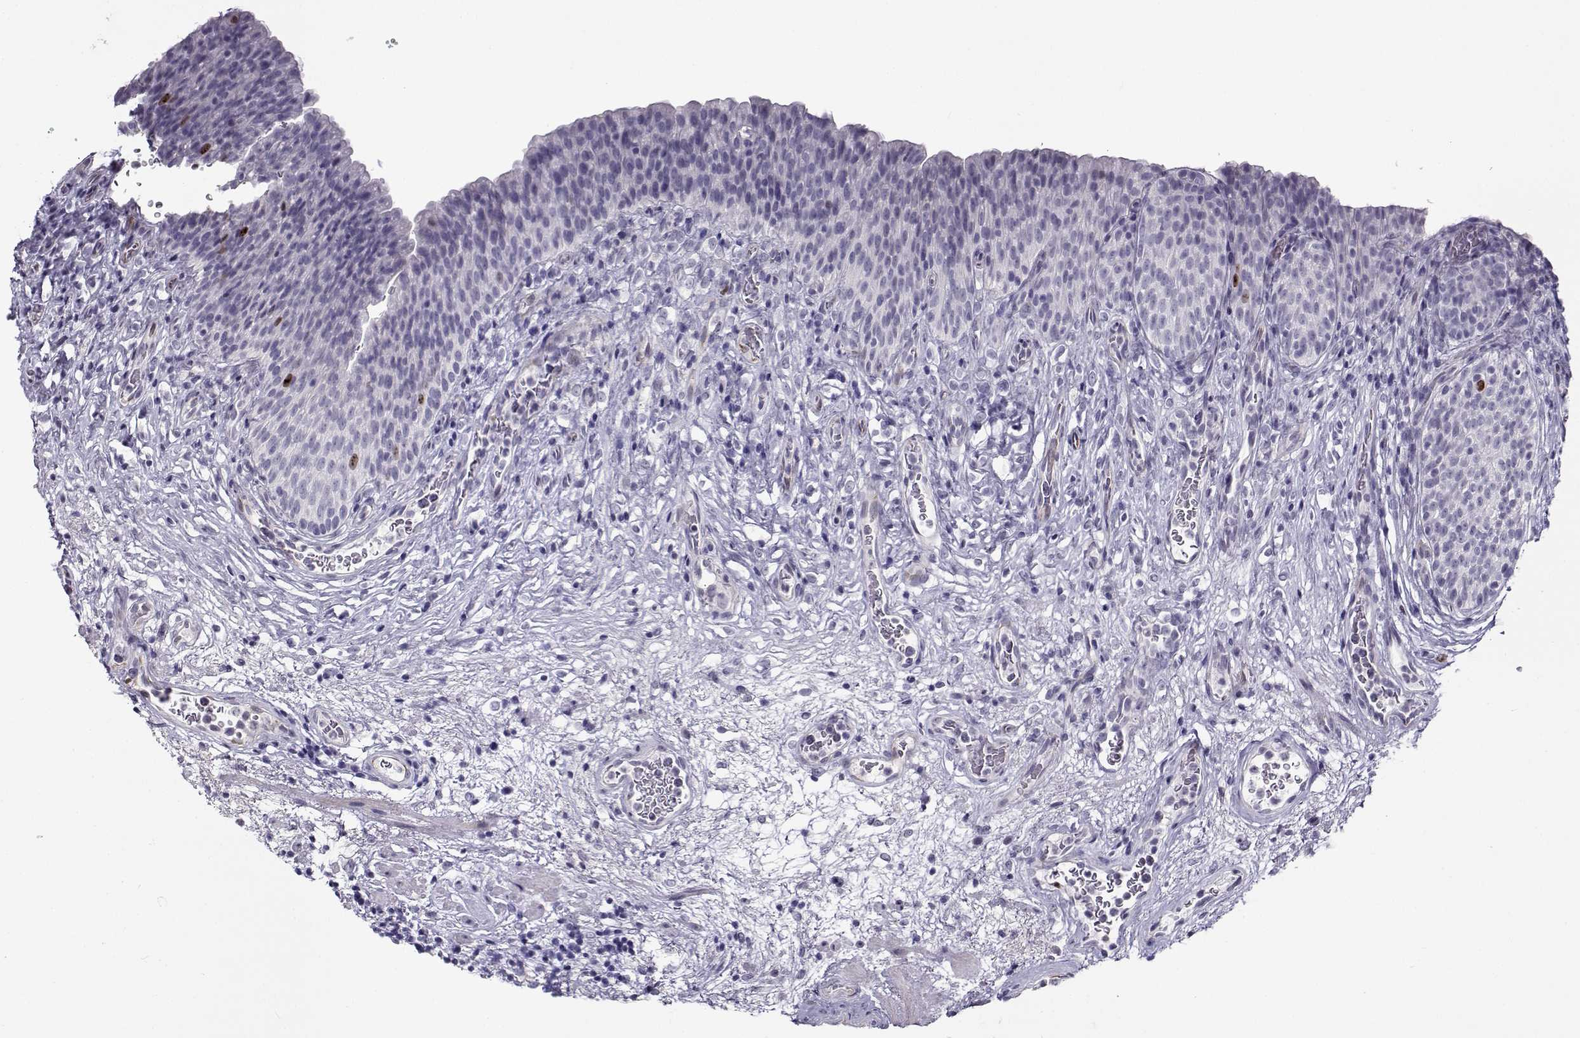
{"staining": {"intensity": "negative", "quantity": "none", "location": "none"}, "tissue": "urinary bladder", "cell_type": "Urothelial cells", "image_type": "normal", "snomed": [{"axis": "morphology", "description": "Normal tissue, NOS"}, {"axis": "topography", "description": "Urinary bladder"}], "caption": "Urothelial cells show no significant protein positivity in normal urinary bladder. (DAB (3,3'-diaminobenzidine) immunohistochemistry (IHC) with hematoxylin counter stain).", "gene": "NPW", "patient": {"sex": "male", "age": 76}}